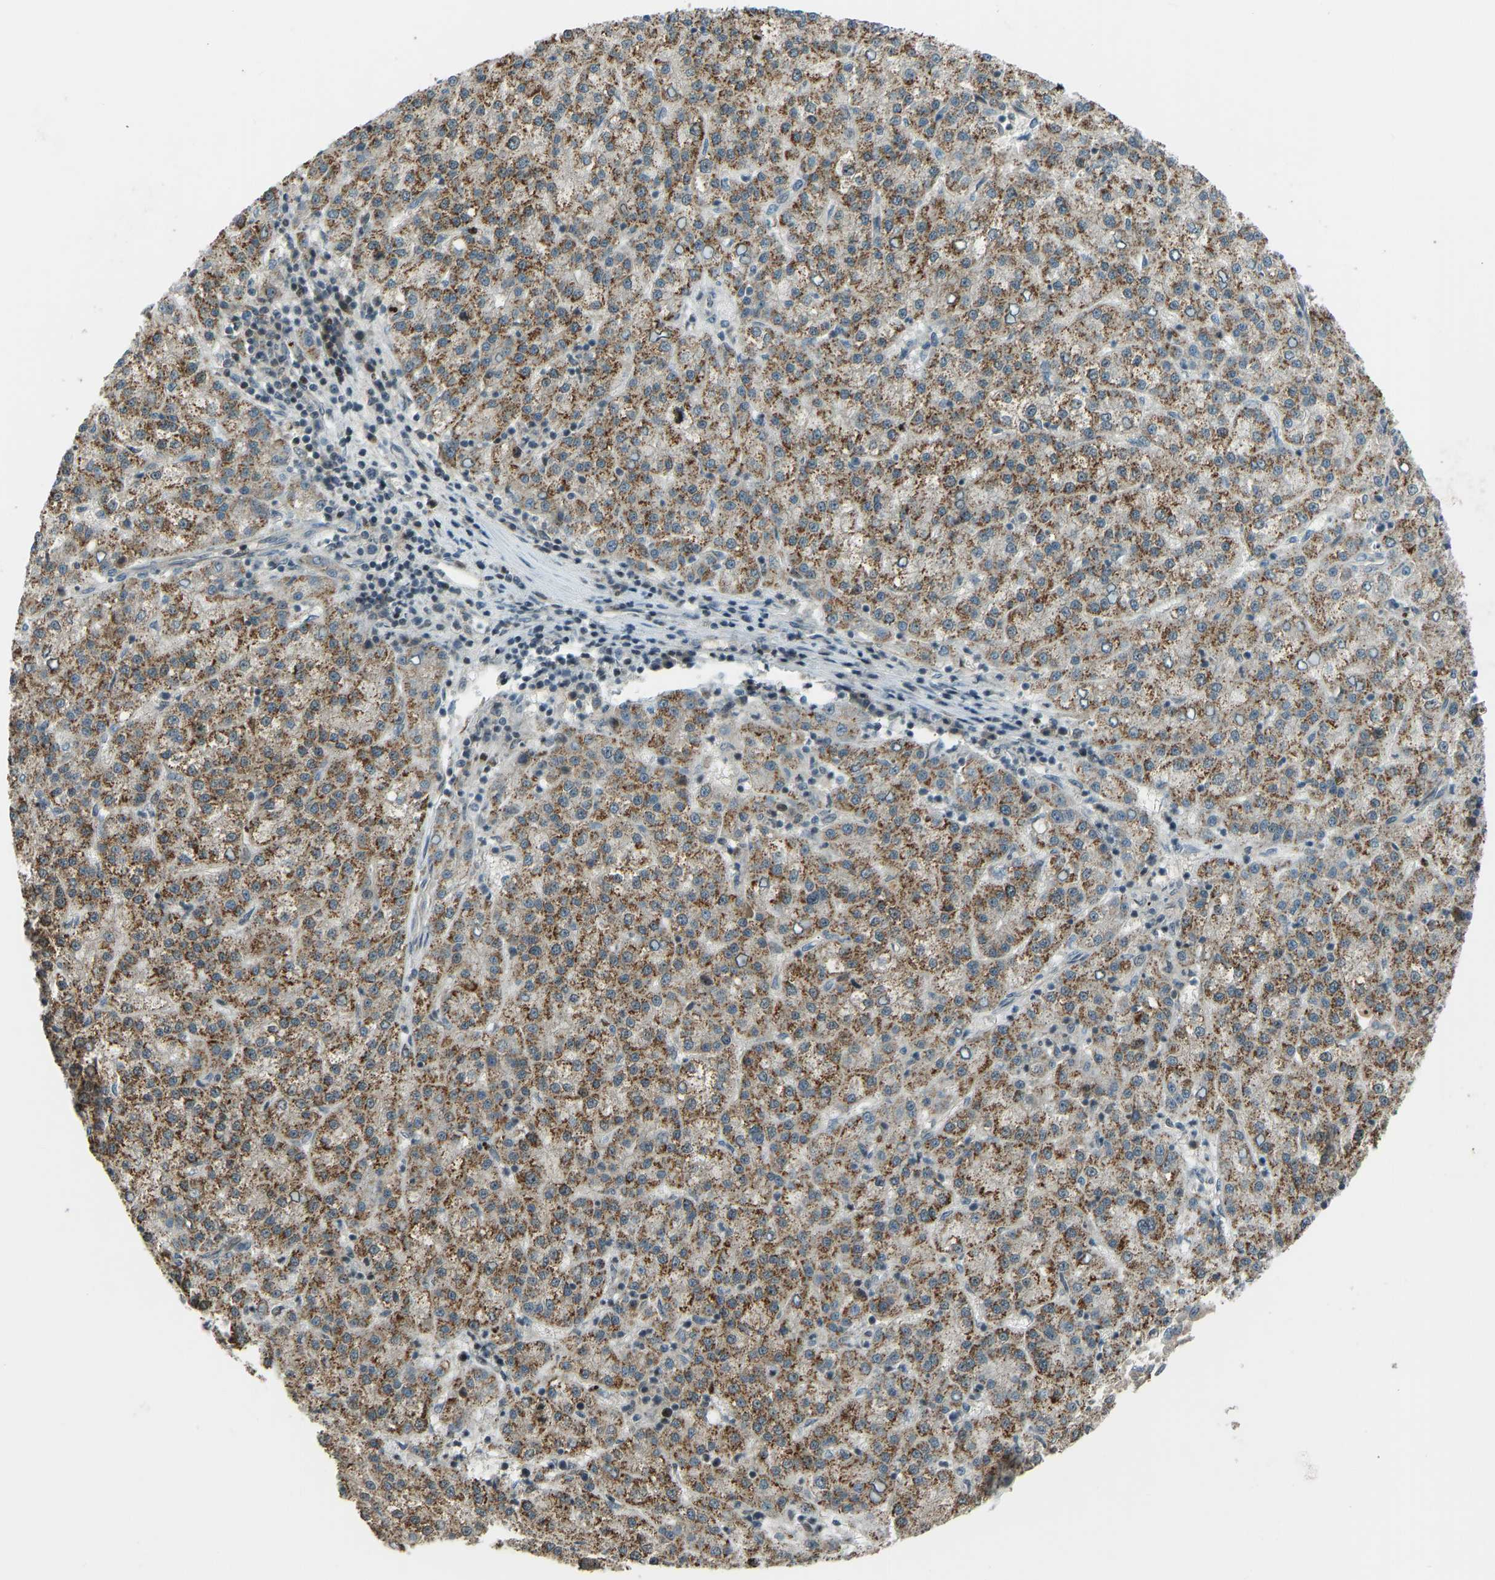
{"staining": {"intensity": "moderate", "quantity": ">75%", "location": "cytoplasmic/membranous"}, "tissue": "liver cancer", "cell_type": "Tumor cells", "image_type": "cancer", "snomed": [{"axis": "morphology", "description": "Carcinoma, Hepatocellular, NOS"}, {"axis": "topography", "description": "Liver"}], "caption": "A brown stain labels moderate cytoplasmic/membranous expression of a protein in hepatocellular carcinoma (liver) tumor cells. (IHC, brightfield microscopy, high magnification).", "gene": "SVOPL", "patient": {"sex": "female", "age": 58}}